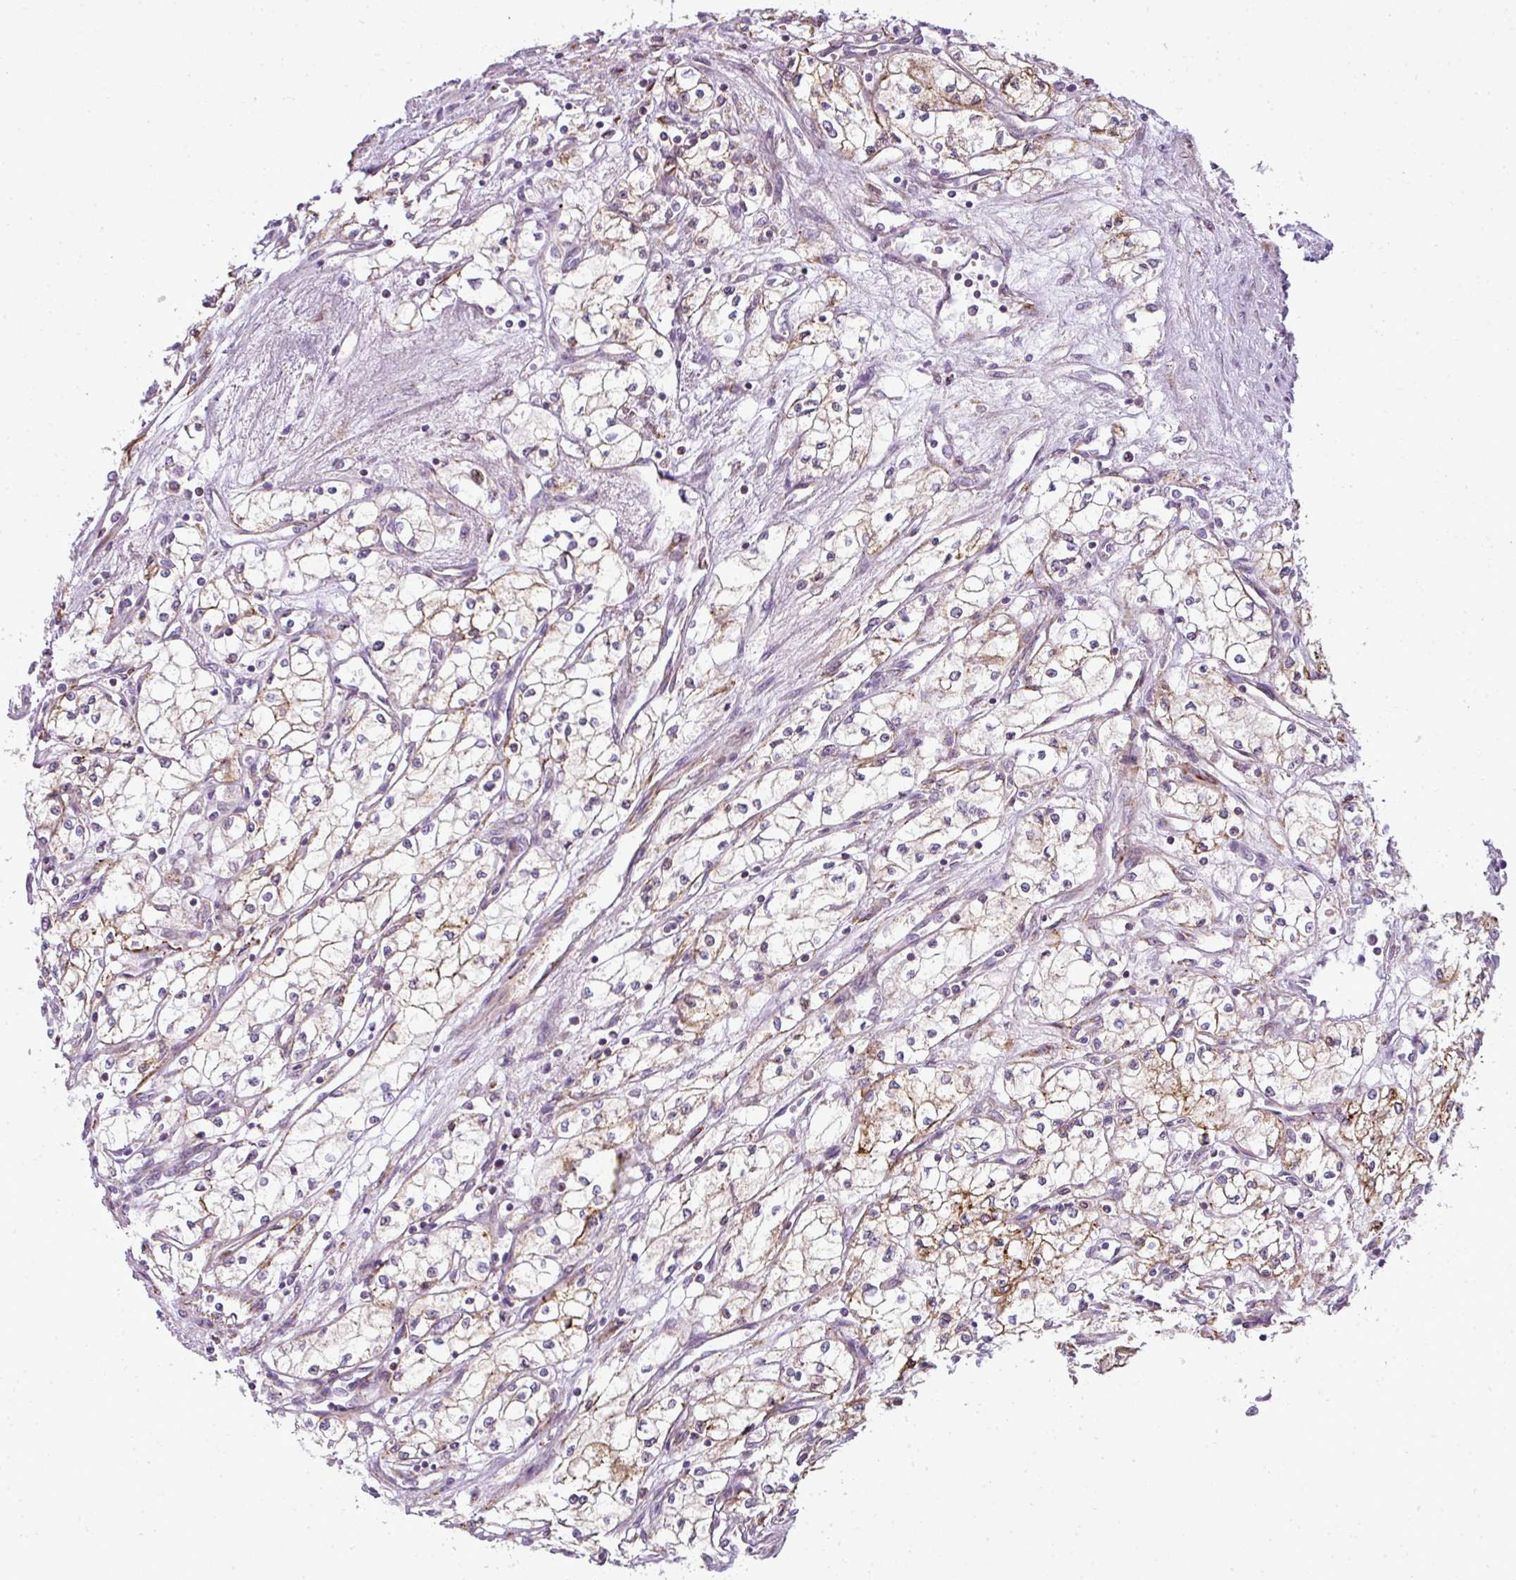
{"staining": {"intensity": "moderate", "quantity": "<25%", "location": "cytoplasmic/membranous"}, "tissue": "renal cancer", "cell_type": "Tumor cells", "image_type": "cancer", "snomed": [{"axis": "morphology", "description": "Adenocarcinoma, NOS"}, {"axis": "topography", "description": "Kidney"}], "caption": "IHC micrograph of neoplastic tissue: human renal adenocarcinoma stained using immunohistochemistry shows low levels of moderate protein expression localized specifically in the cytoplasmic/membranous of tumor cells, appearing as a cytoplasmic/membranous brown color.", "gene": "ANKRD18A", "patient": {"sex": "male", "age": 59}}